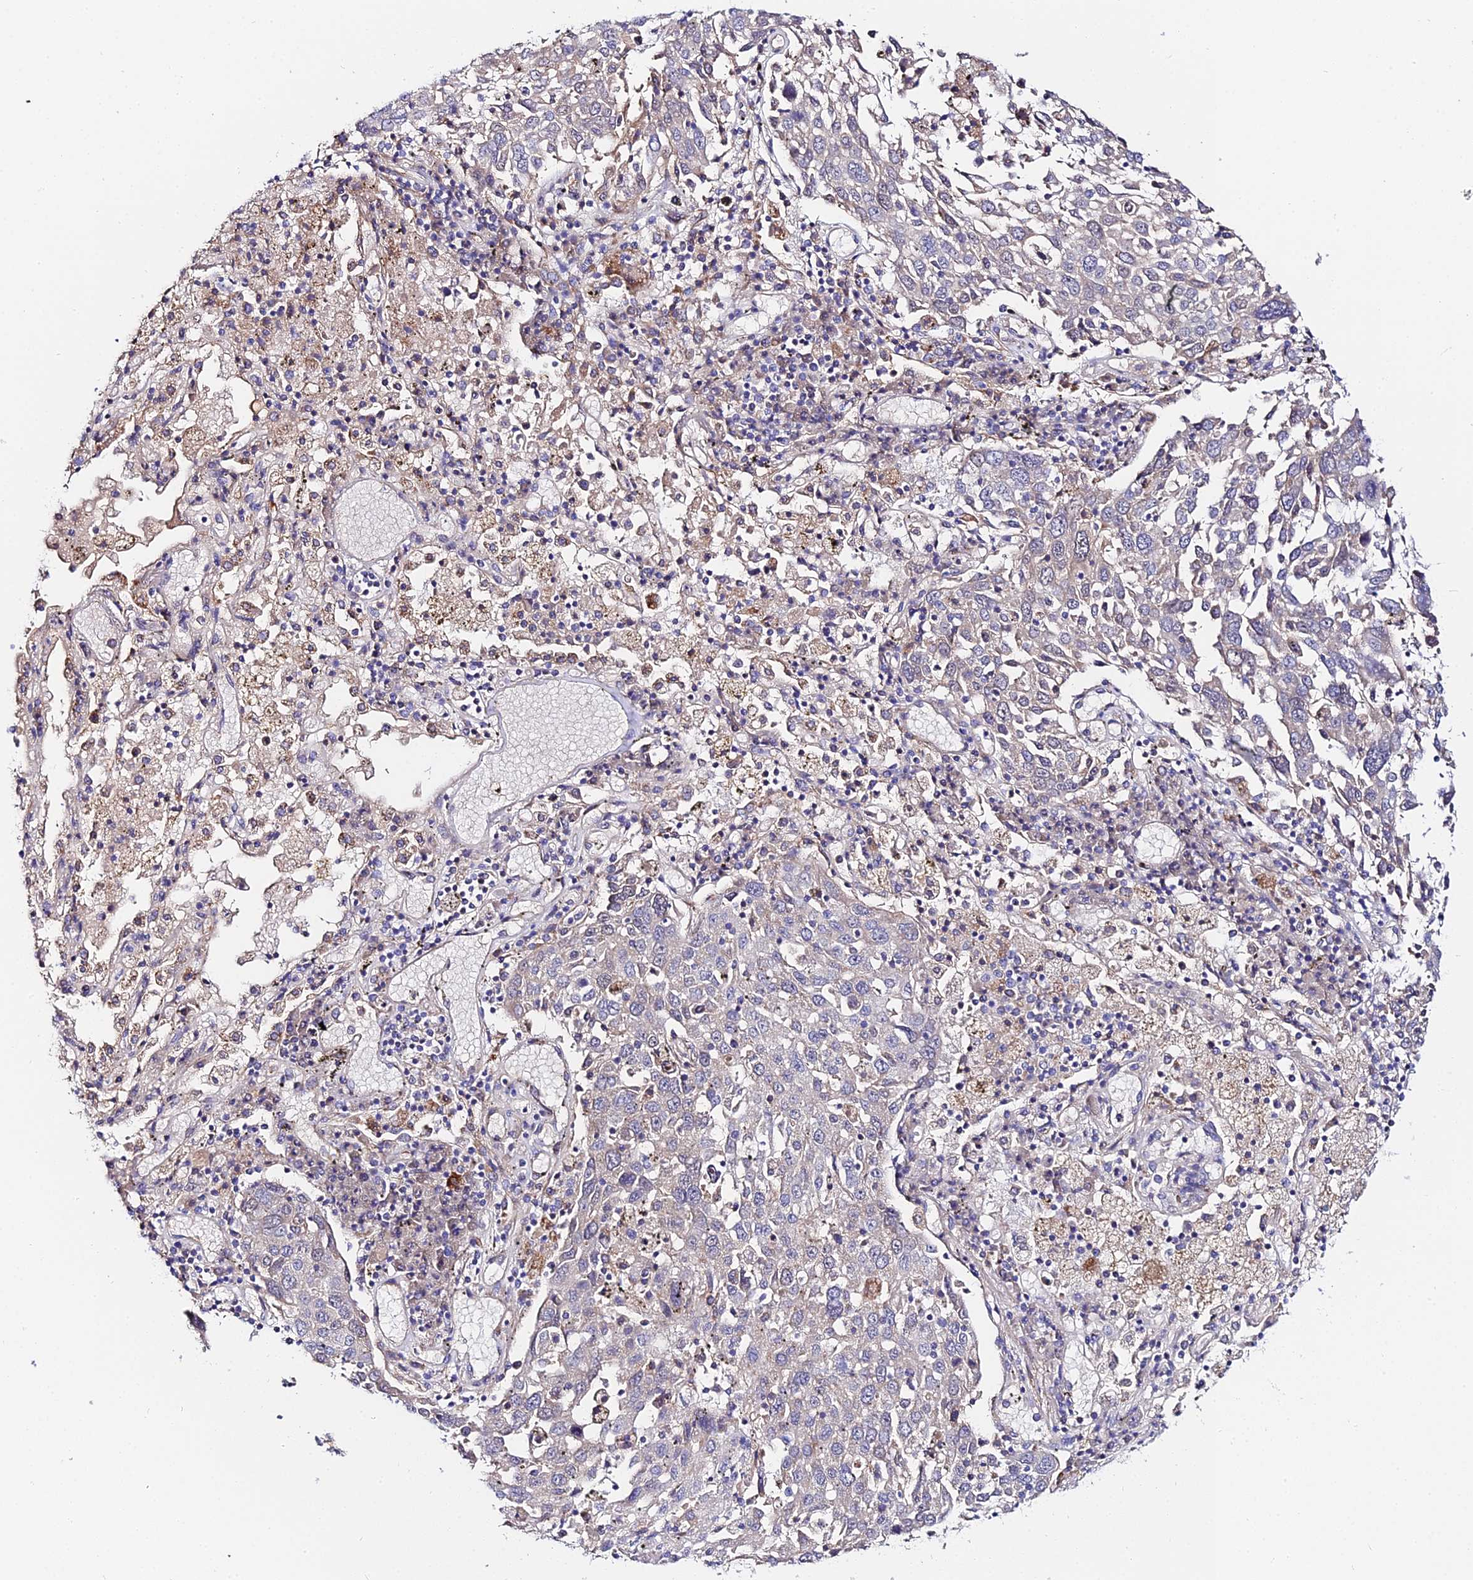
{"staining": {"intensity": "negative", "quantity": "none", "location": "none"}, "tissue": "lung cancer", "cell_type": "Tumor cells", "image_type": "cancer", "snomed": [{"axis": "morphology", "description": "Squamous cell carcinoma, NOS"}, {"axis": "topography", "description": "Lung"}], "caption": "Tumor cells show no significant staining in lung squamous cell carcinoma.", "gene": "ACOT2", "patient": {"sex": "male", "age": 65}}